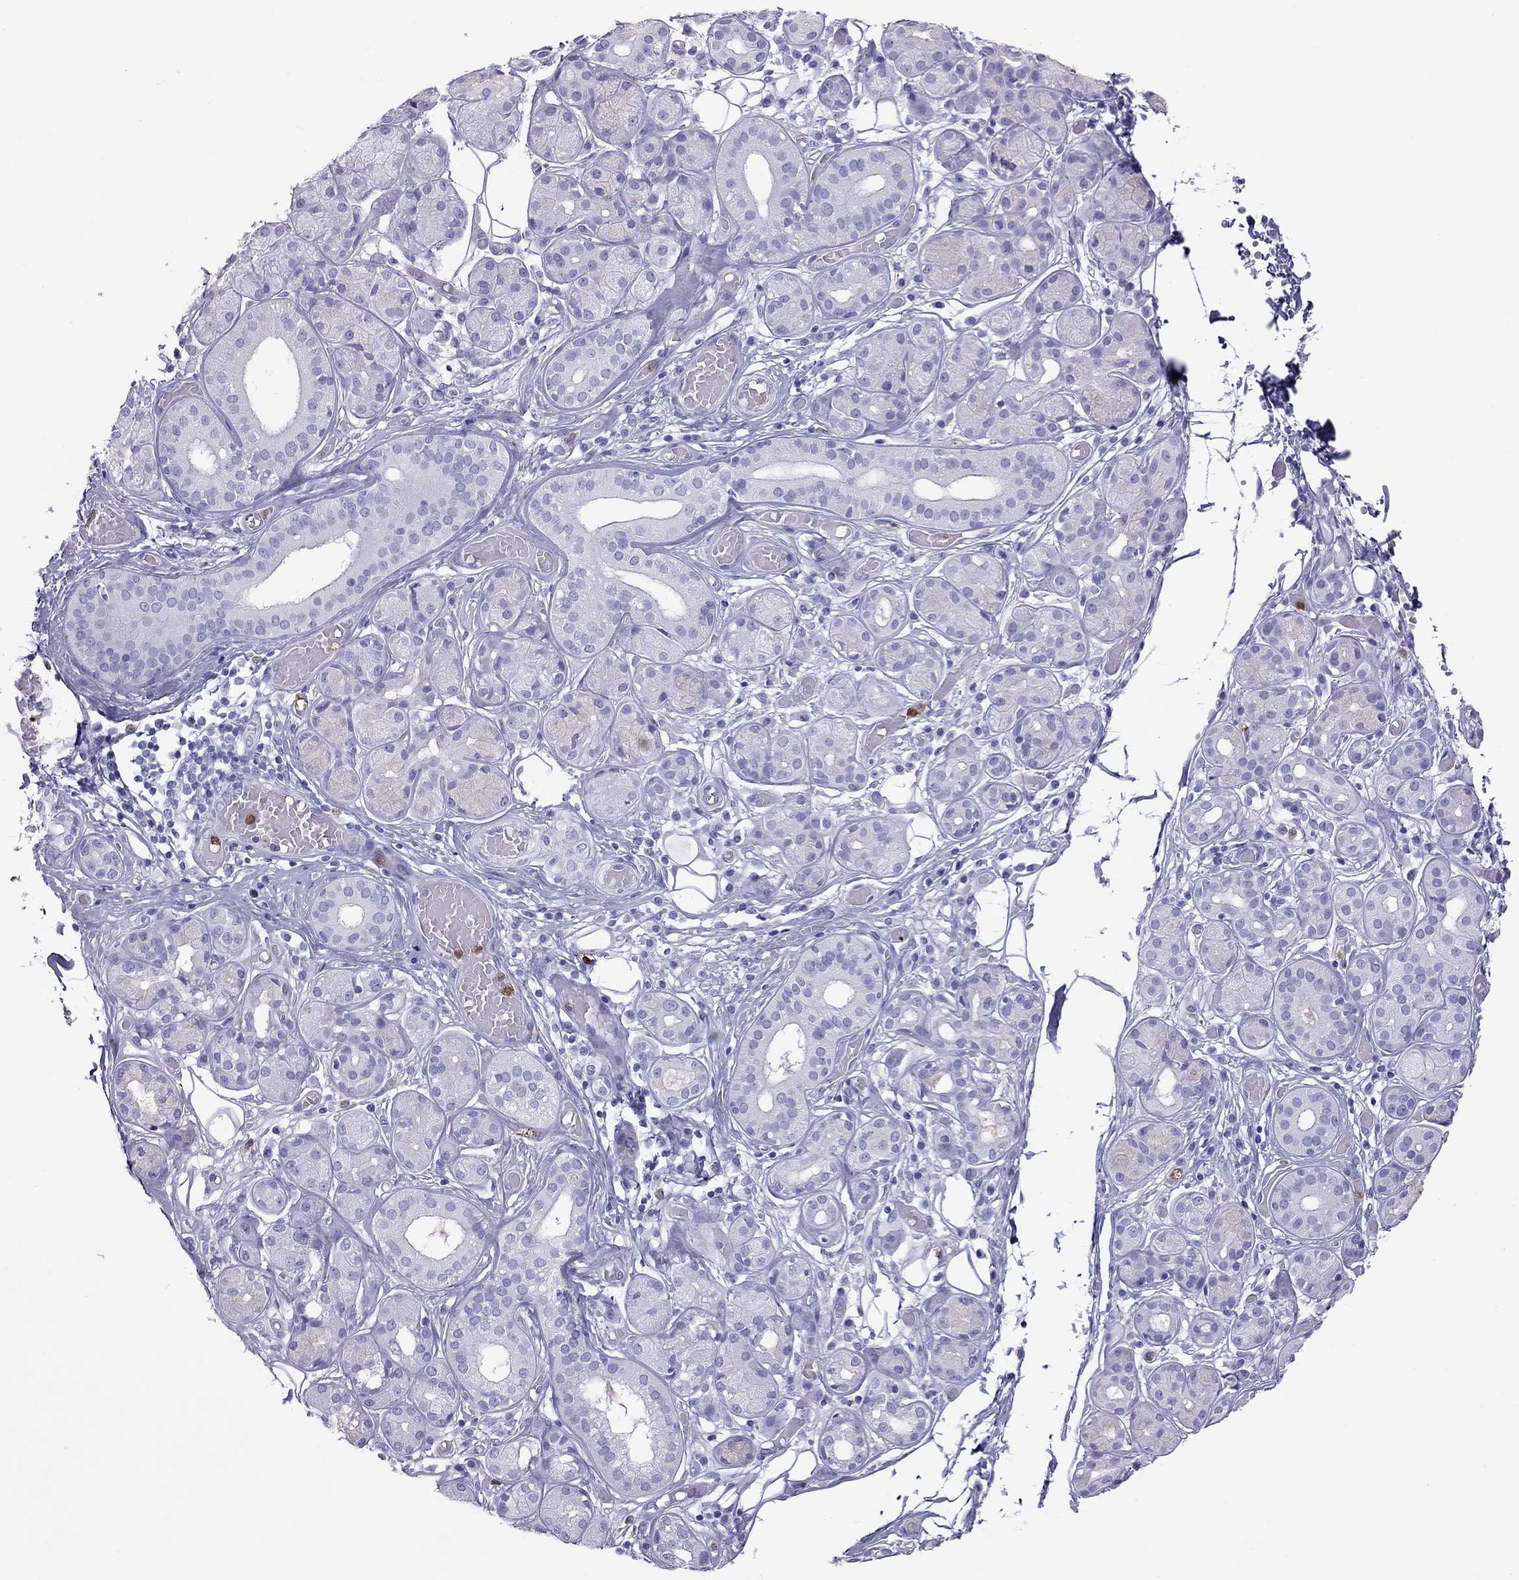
{"staining": {"intensity": "negative", "quantity": "none", "location": "none"}, "tissue": "salivary gland", "cell_type": "Glandular cells", "image_type": "normal", "snomed": [{"axis": "morphology", "description": "Normal tissue, NOS"}, {"axis": "topography", "description": "Salivary gland"}, {"axis": "topography", "description": "Peripheral nerve tissue"}], "caption": "This is a histopathology image of IHC staining of unremarkable salivary gland, which shows no staining in glandular cells.", "gene": "SLAMF1", "patient": {"sex": "male", "age": 71}}